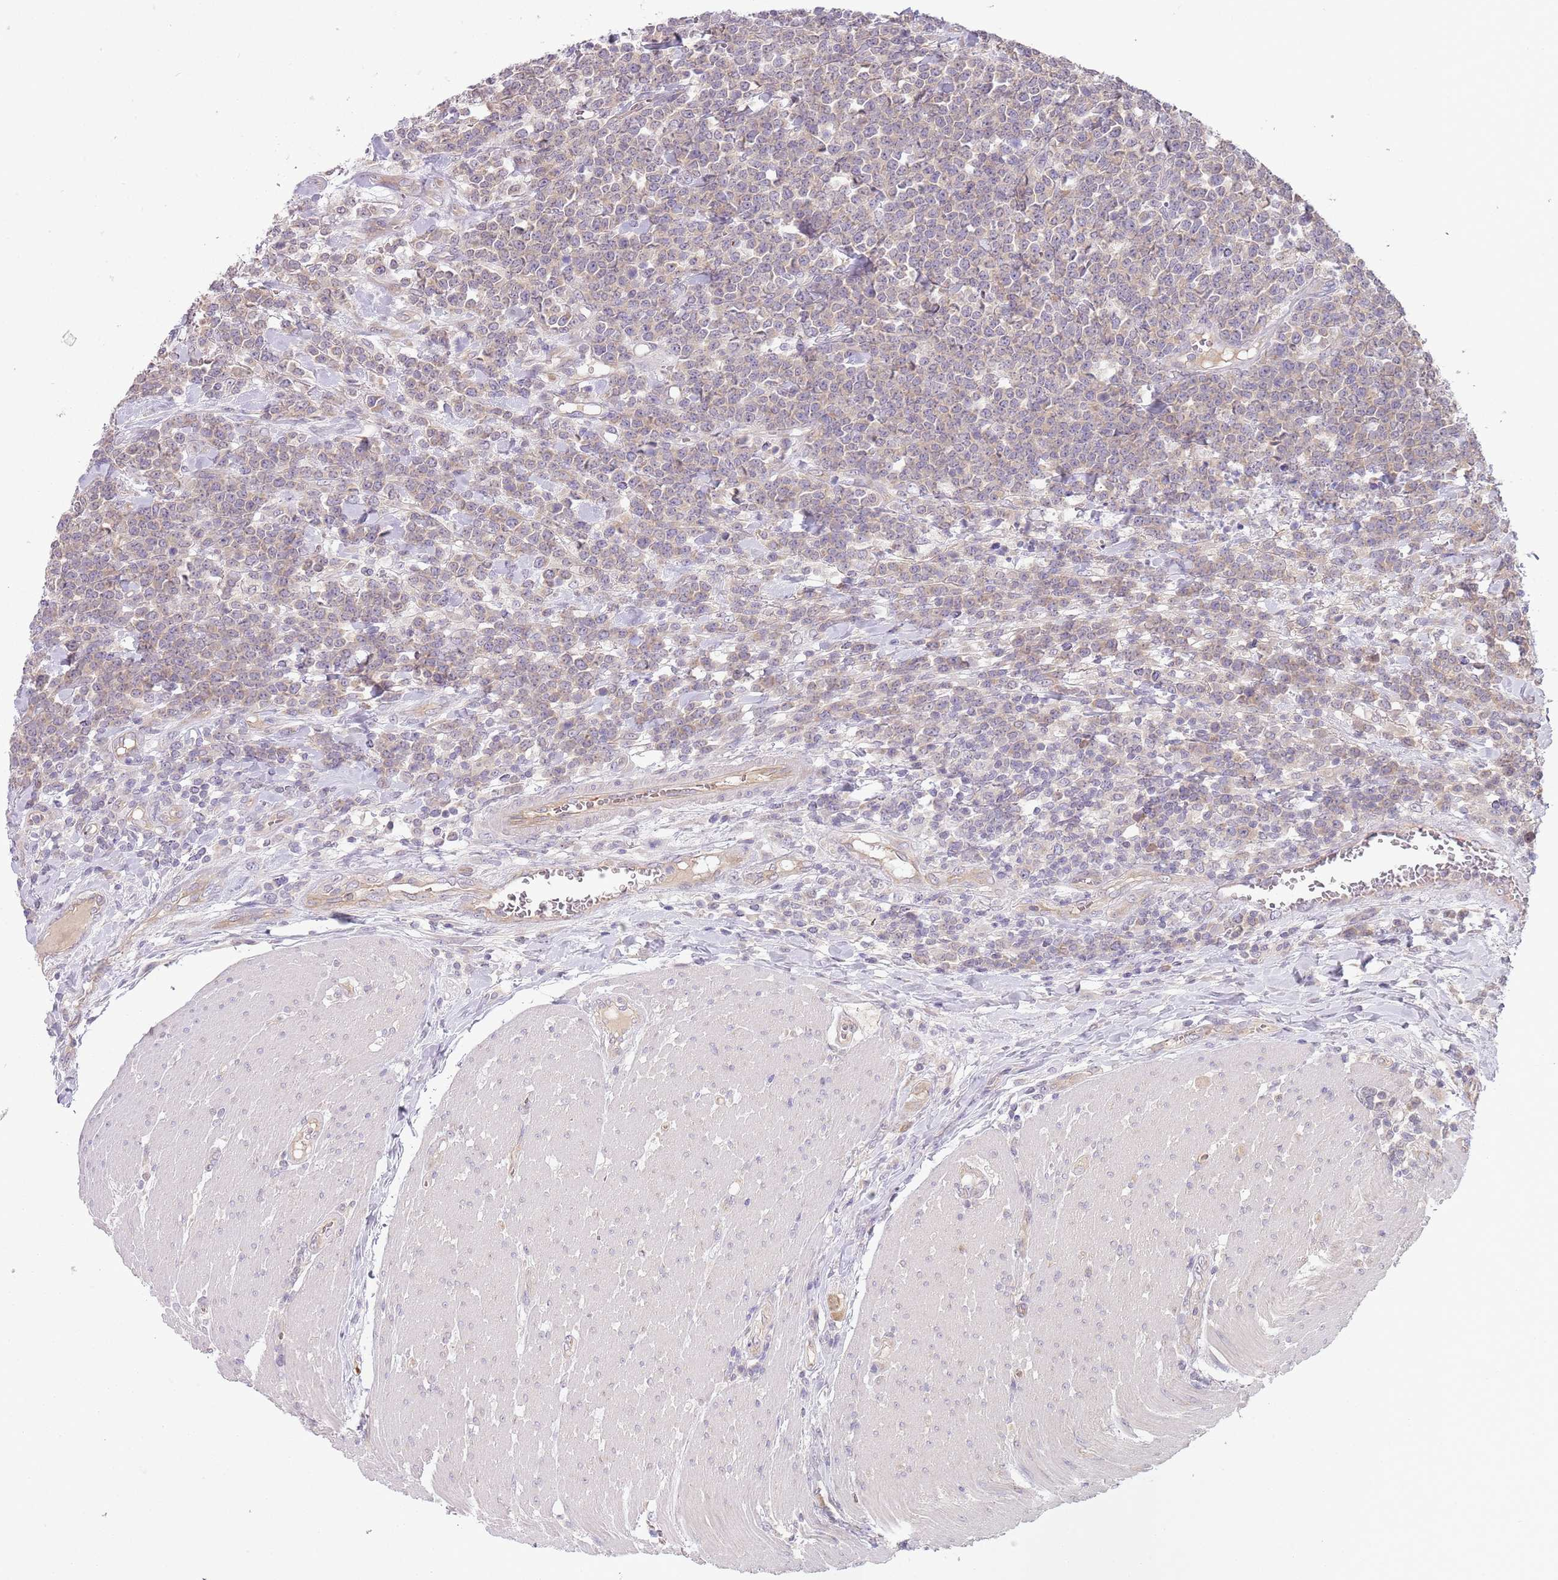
{"staining": {"intensity": "negative", "quantity": "none", "location": "none"}, "tissue": "lymphoma", "cell_type": "Tumor cells", "image_type": "cancer", "snomed": [{"axis": "morphology", "description": "Malignant lymphoma, non-Hodgkin's type, High grade"}, {"axis": "topography", "description": "Small intestine"}], "caption": "Immunohistochemistry histopathology image of neoplastic tissue: human malignant lymphoma, non-Hodgkin's type (high-grade) stained with DAB exhibits no significant protein positivity in tumor cells.", "gene": "SKOR2", "patient": {"sex": "male", "age": 8}}